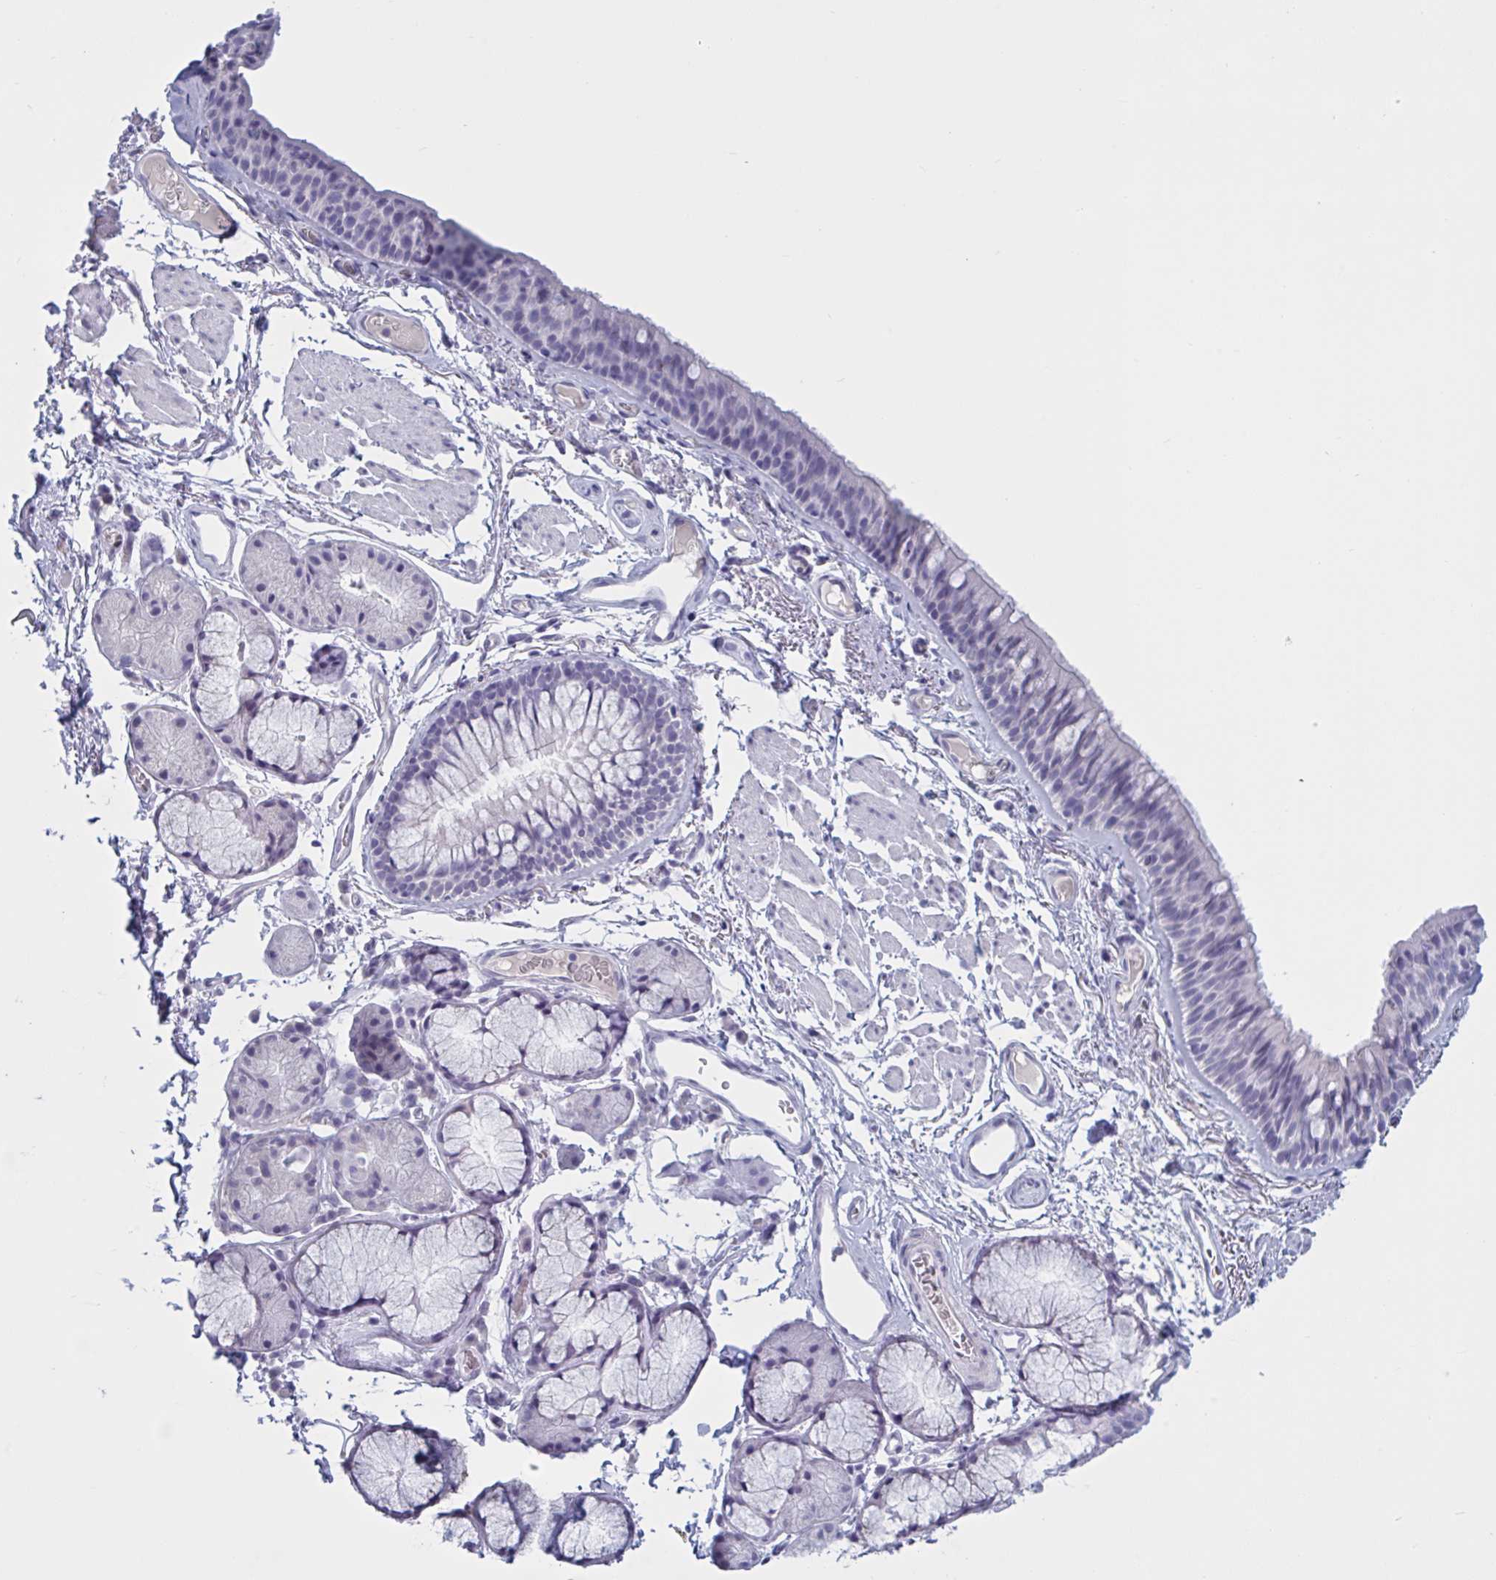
{"staining": {"intensity": "negative", "quantity": "none", "location": "none"}, "tissue": "bronchus", "cell_type": "Respiratory epithelial cells", "image_type": "normal", "snomed": [{"axis": "morphology", "description": "Normal tissue, NOS"}, {"axis": "topography", "description": "Cartilage tissue"}, {"axis": "topography", "description": "Bronchus"}], "caption": "High magnification brightfield microscopy of benign bronchus stained with DAB (3,3'-diaminobenzidine) (brown) and counterstained with hematoxylin (blue): respiratory epithelial cells show no significant positivity. (Immunohistochemistry (ihc), brightfield microscopy, high magnification).", "gene": "NDUFC2", "patient": {"sex": "female", "age": 79}}